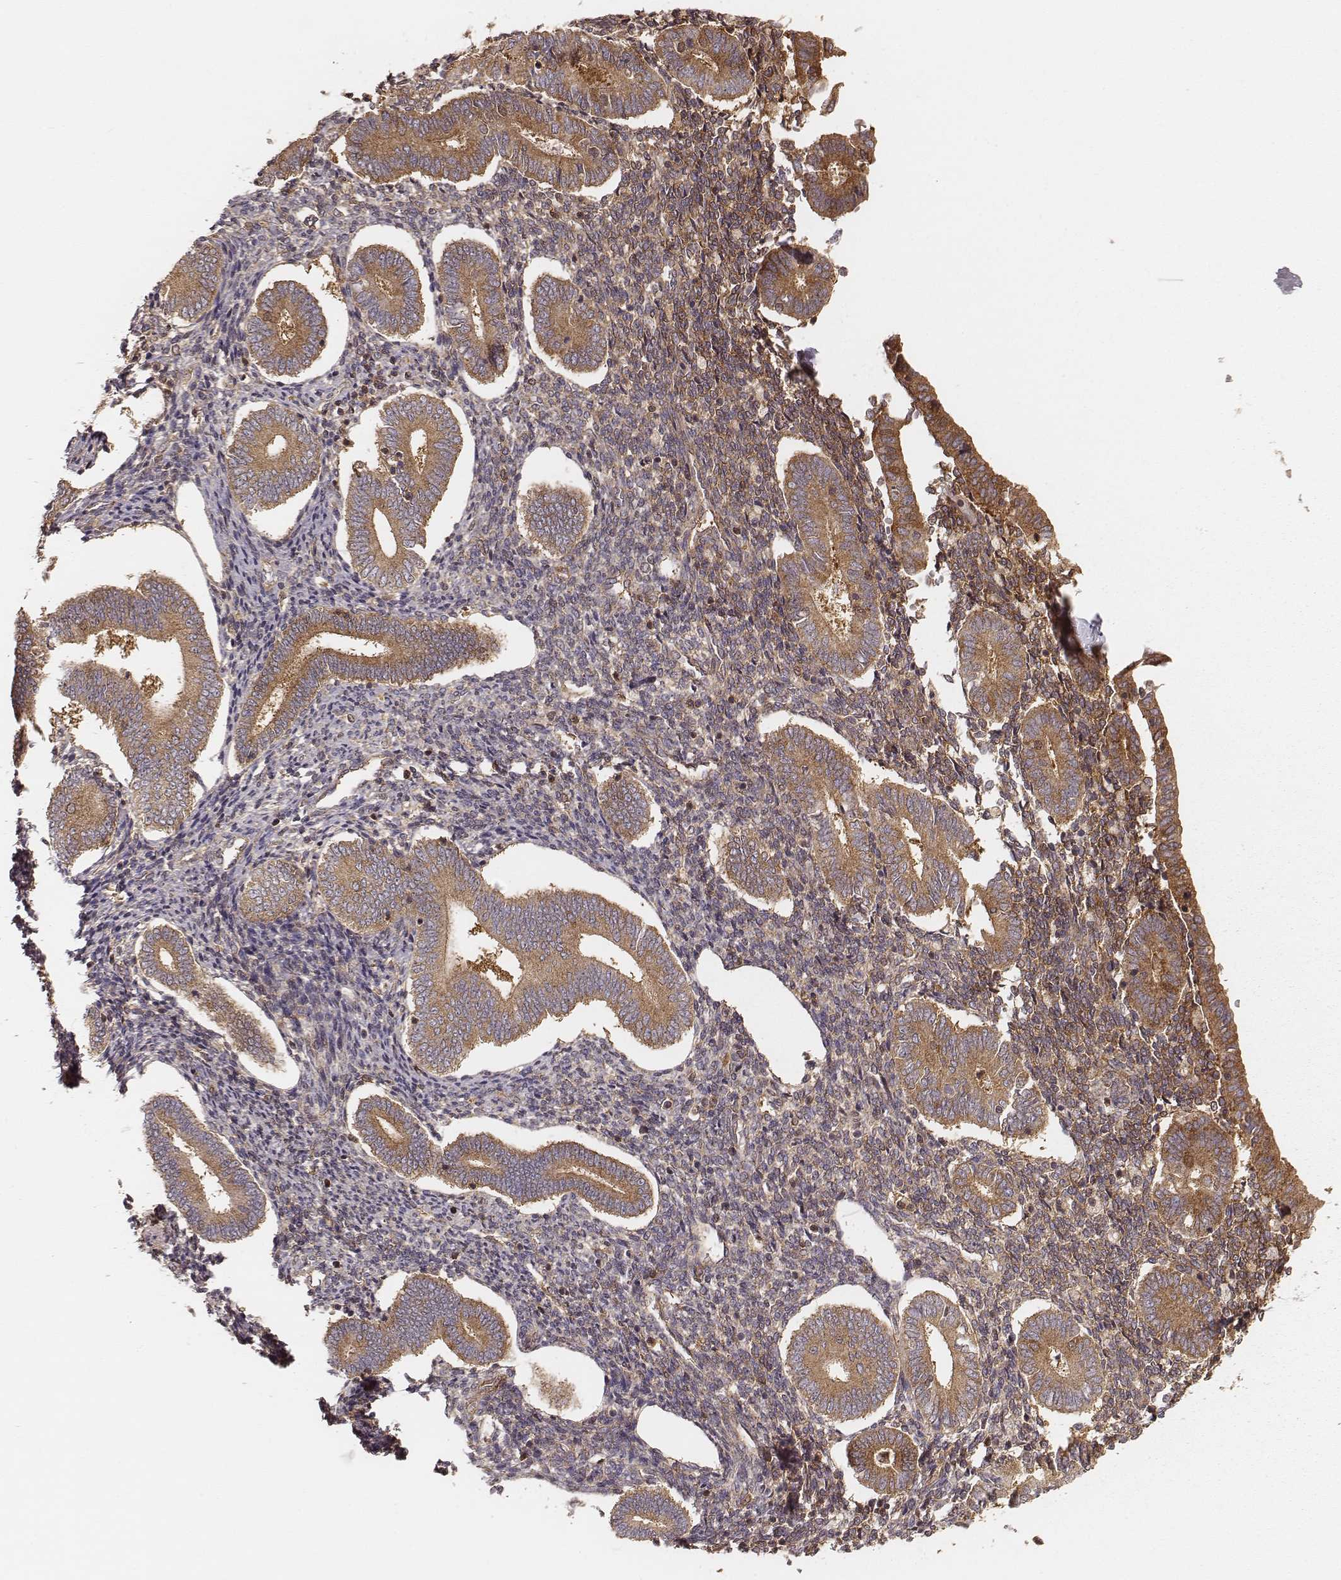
{"staining": {"intensity": "weak", "quantity": ">75%", "location": "cytoplasmic/membranous"}, "tissue": "endometrium", "cell_type": "Cells in endometrial stroma", "image_type": "normal", "snomed": [{"axis": "morphology", "description": "Normal tissue, NOS"}, {"axis": "topography", "description": "Endometrium"}], "caption": "Endometrium stained with immunohistochemistry shows weak cytoplasmic/membranous staining in about >75% of cells in endometrial stroma.", "gene": "CARS1", "patient": {"sex": "female", "age": 40}}